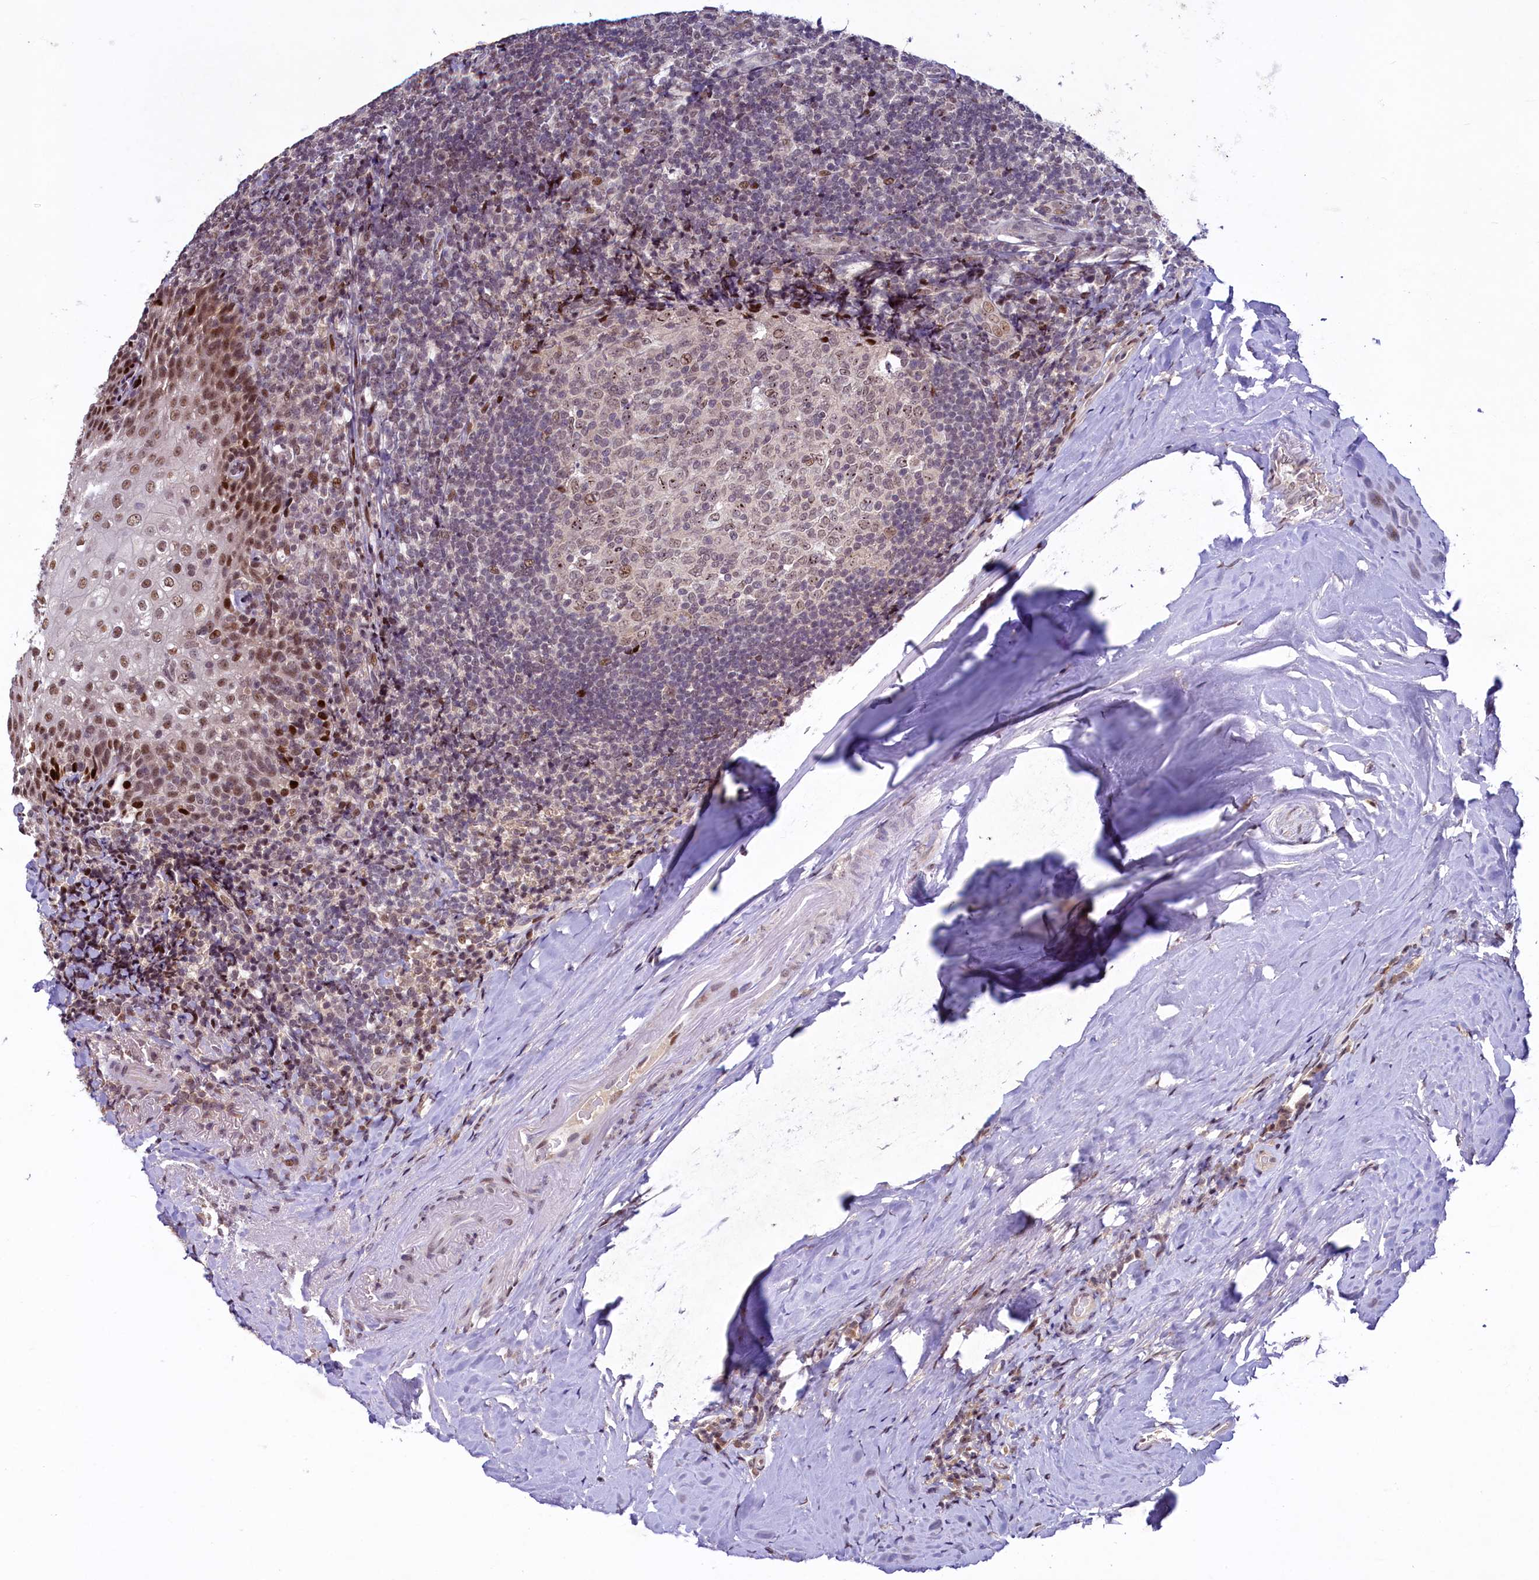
{"staining": {"intensity": "weak", "quantity": "25%-75%", "location": "nuclear"}, "tissue": "tonsil", "cell_type": "Germinal center cells", "image_type": "normal", "snomed": [{"axis": "morphology", "description": "Normal tissue, NOS"}, {"axis": "topography", "description": "Tonsil"}], "caption": "Brown immunohistochemical staining in unremarkable human tonsil demonstrates weak nuclear expression in about 25%-75% of germinal center cells. (DAB IHC with brightfield microscopy, high magnification).", "gene": "ANKS3", "patient": {"sex": "male", "age": 37}}